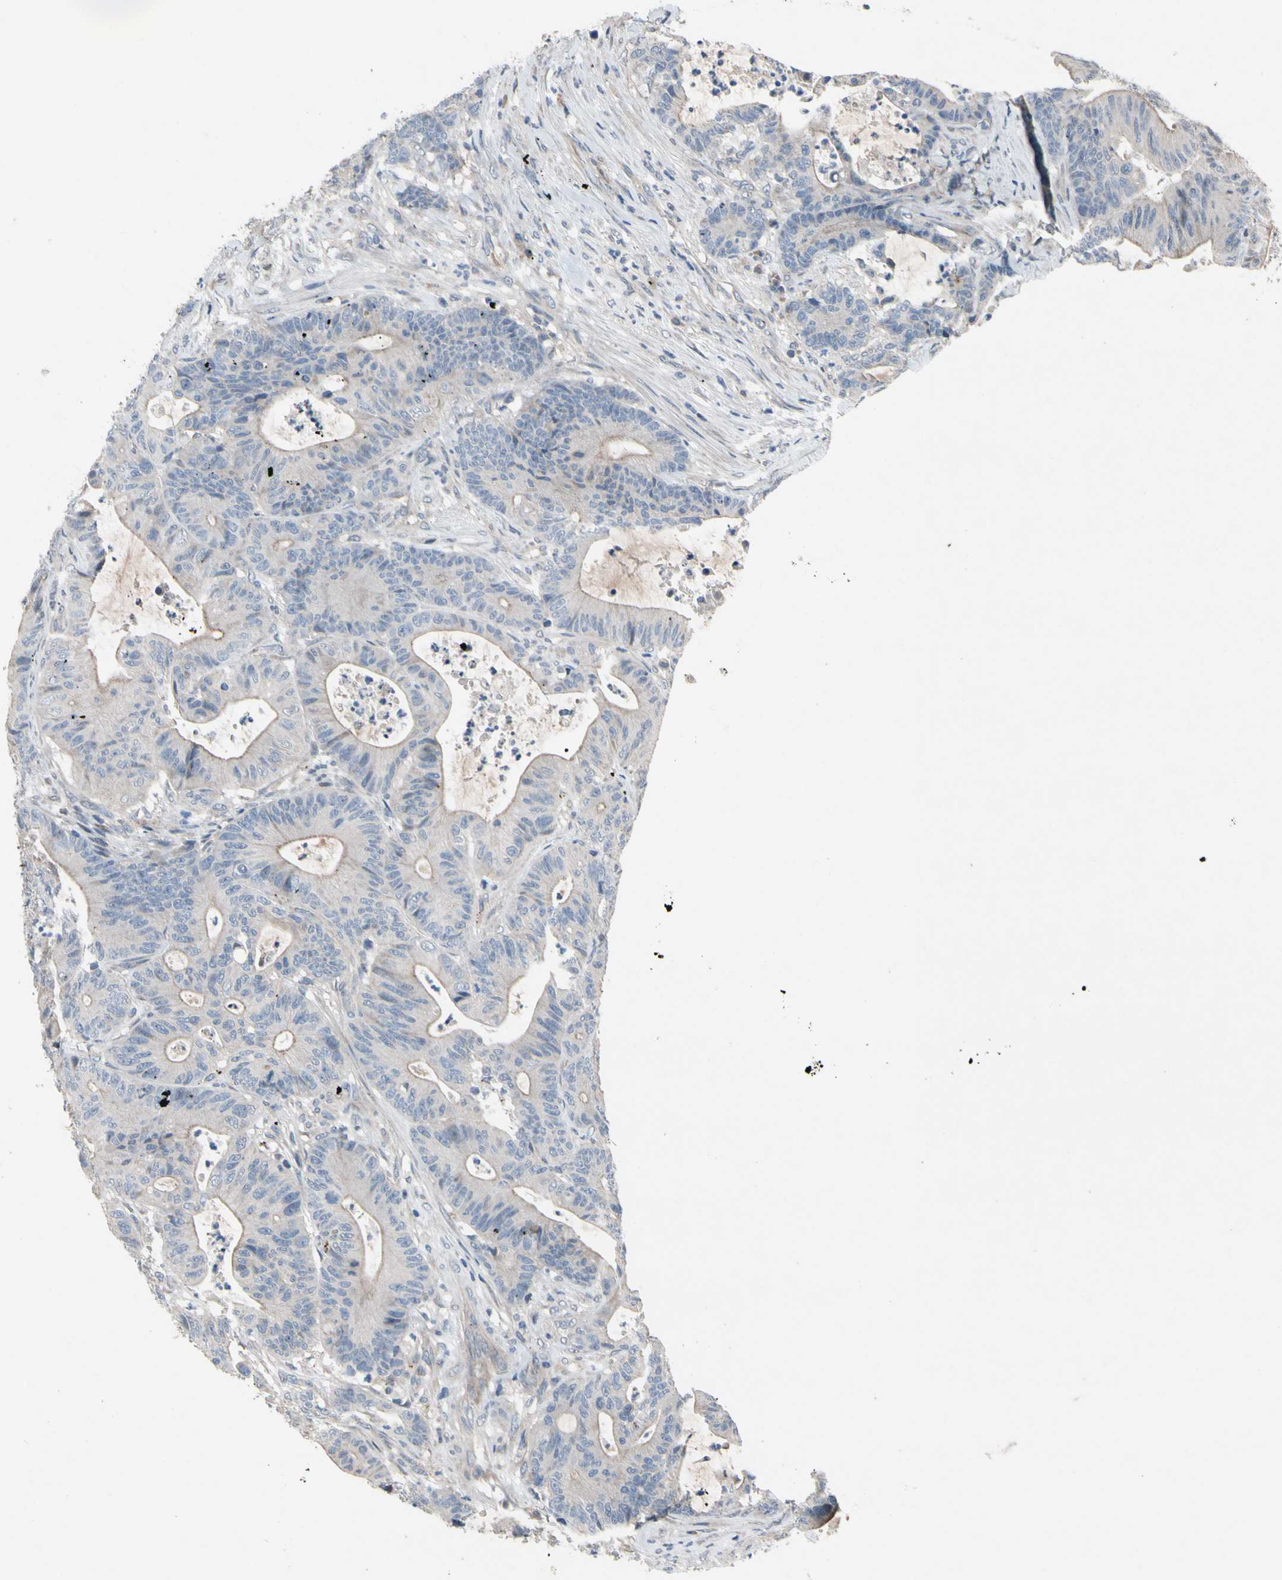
{"staining": {"intensity": "weak", "quantity": "25%-75%", "location": "cytoplasmic/membranous"}, "tissue": "colorectal cancer", "cell_type": "Tumor cells", "image_type": "cancer", "snomed": [{"axis": "morphology", "description": "Adenocarcinoma, NOS"}, {"axis": "topography", "description": "Colon"}], "caption": "This is an image of IHC staining of colorectal cancer, which shows weak expression in the cytoplasmic/membranous of tumor cells.", "gene": "ICAM5", "patient": {"sex": "female", "age": 84}}